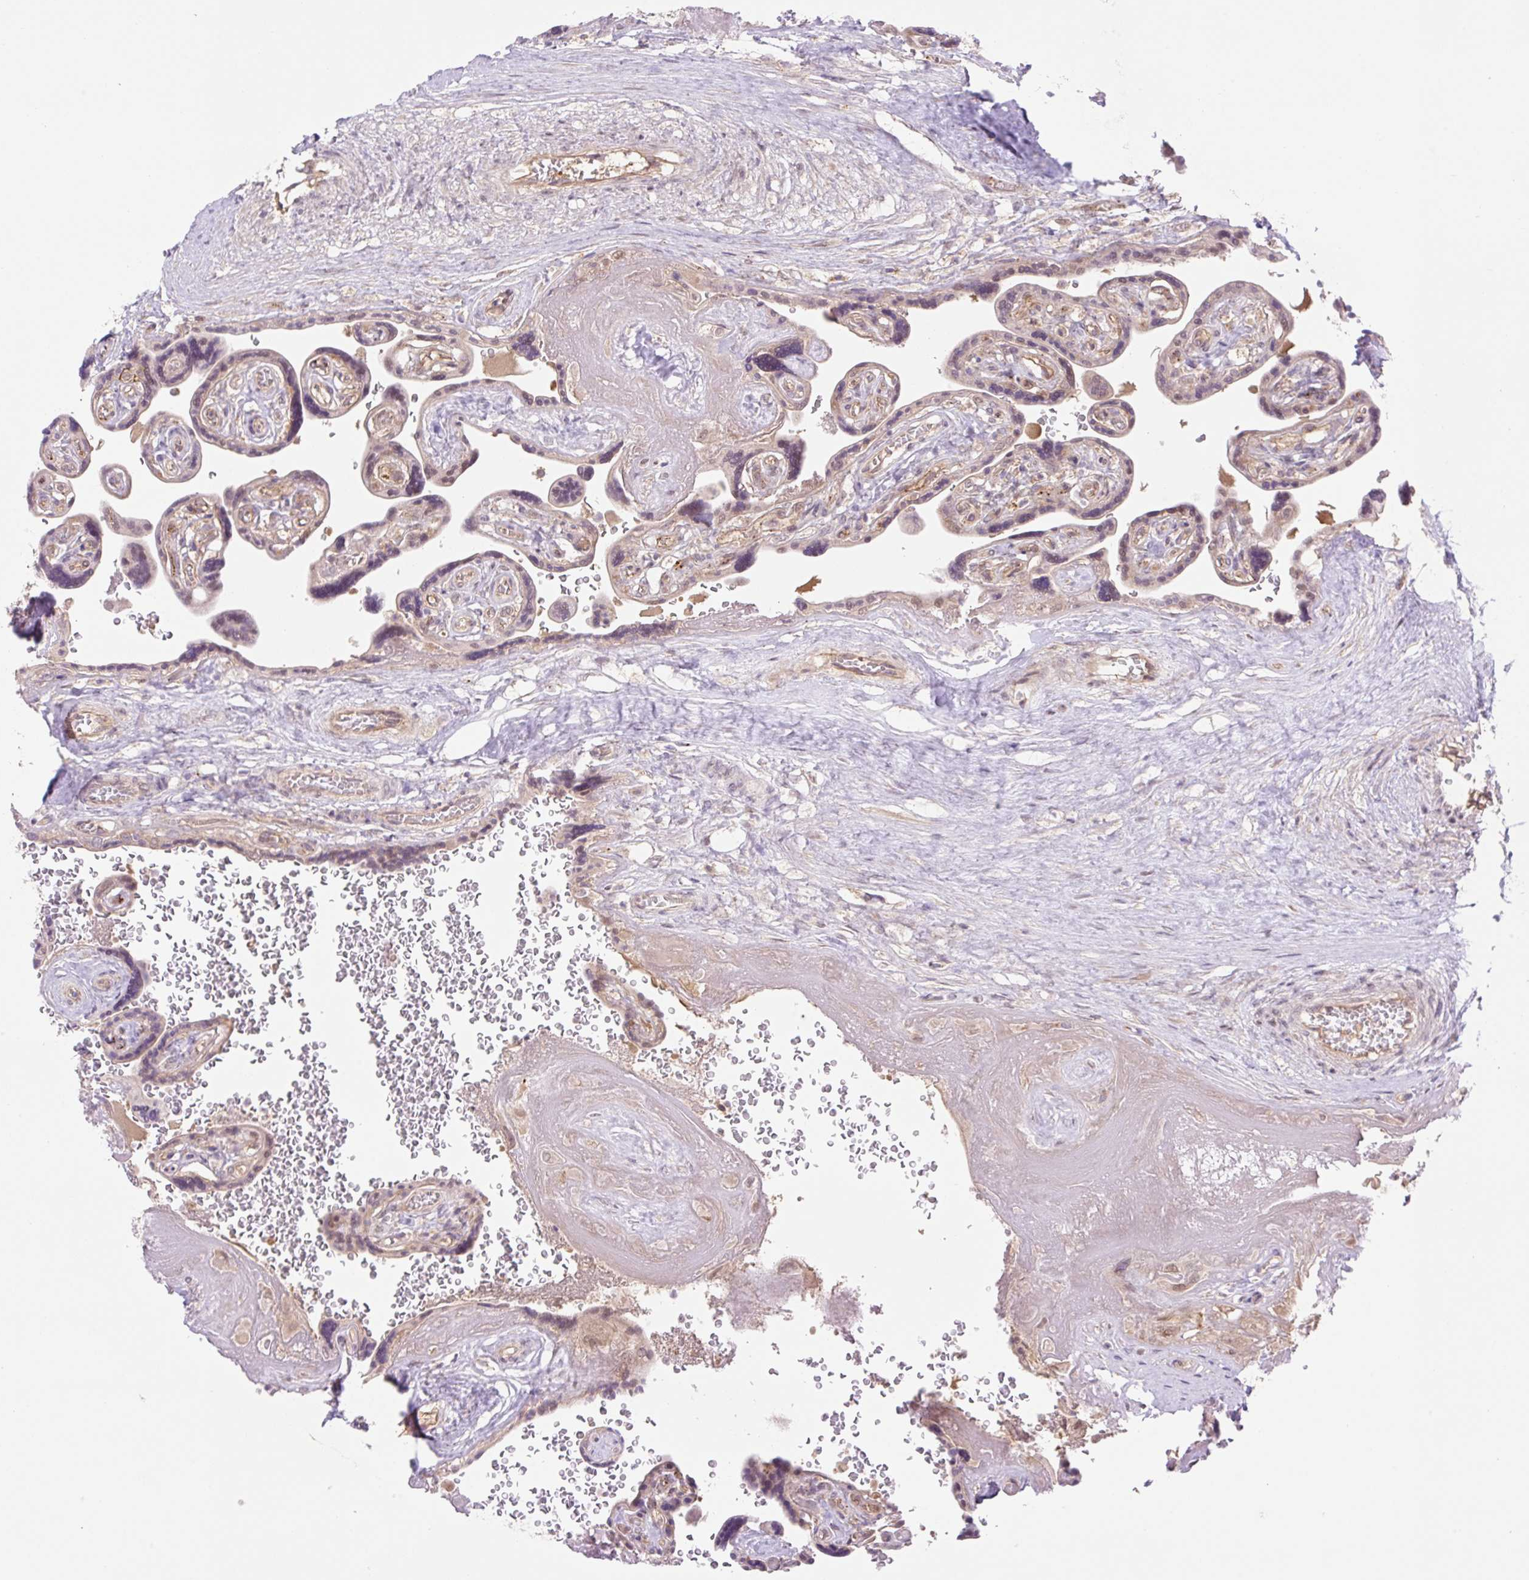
{"staining": {"intensity": "moderate", "quantity": "25%-75%", "location": "nuclear"}, "tissue": "placenta", "cell_type": "Decidual cells", "image_type": "normal", "snomed": [{"axis": "morphology", "description": "Normal tissue, NOS"}, {"axis": "topography", "description": "Placenta"}], "caption": "Placenta was stained to show a protein in brown. There is medium levels of moderate nuclear expression in about 25%-75% of decidual cells. Using DAB (3,3'-diaminobenzidine) (brown) and hematoxylin (blue) stains, captured at high magnification using brightfield microscopy.", "gene": "VPS25", "patient": {"sex": "female", "age": 32}}